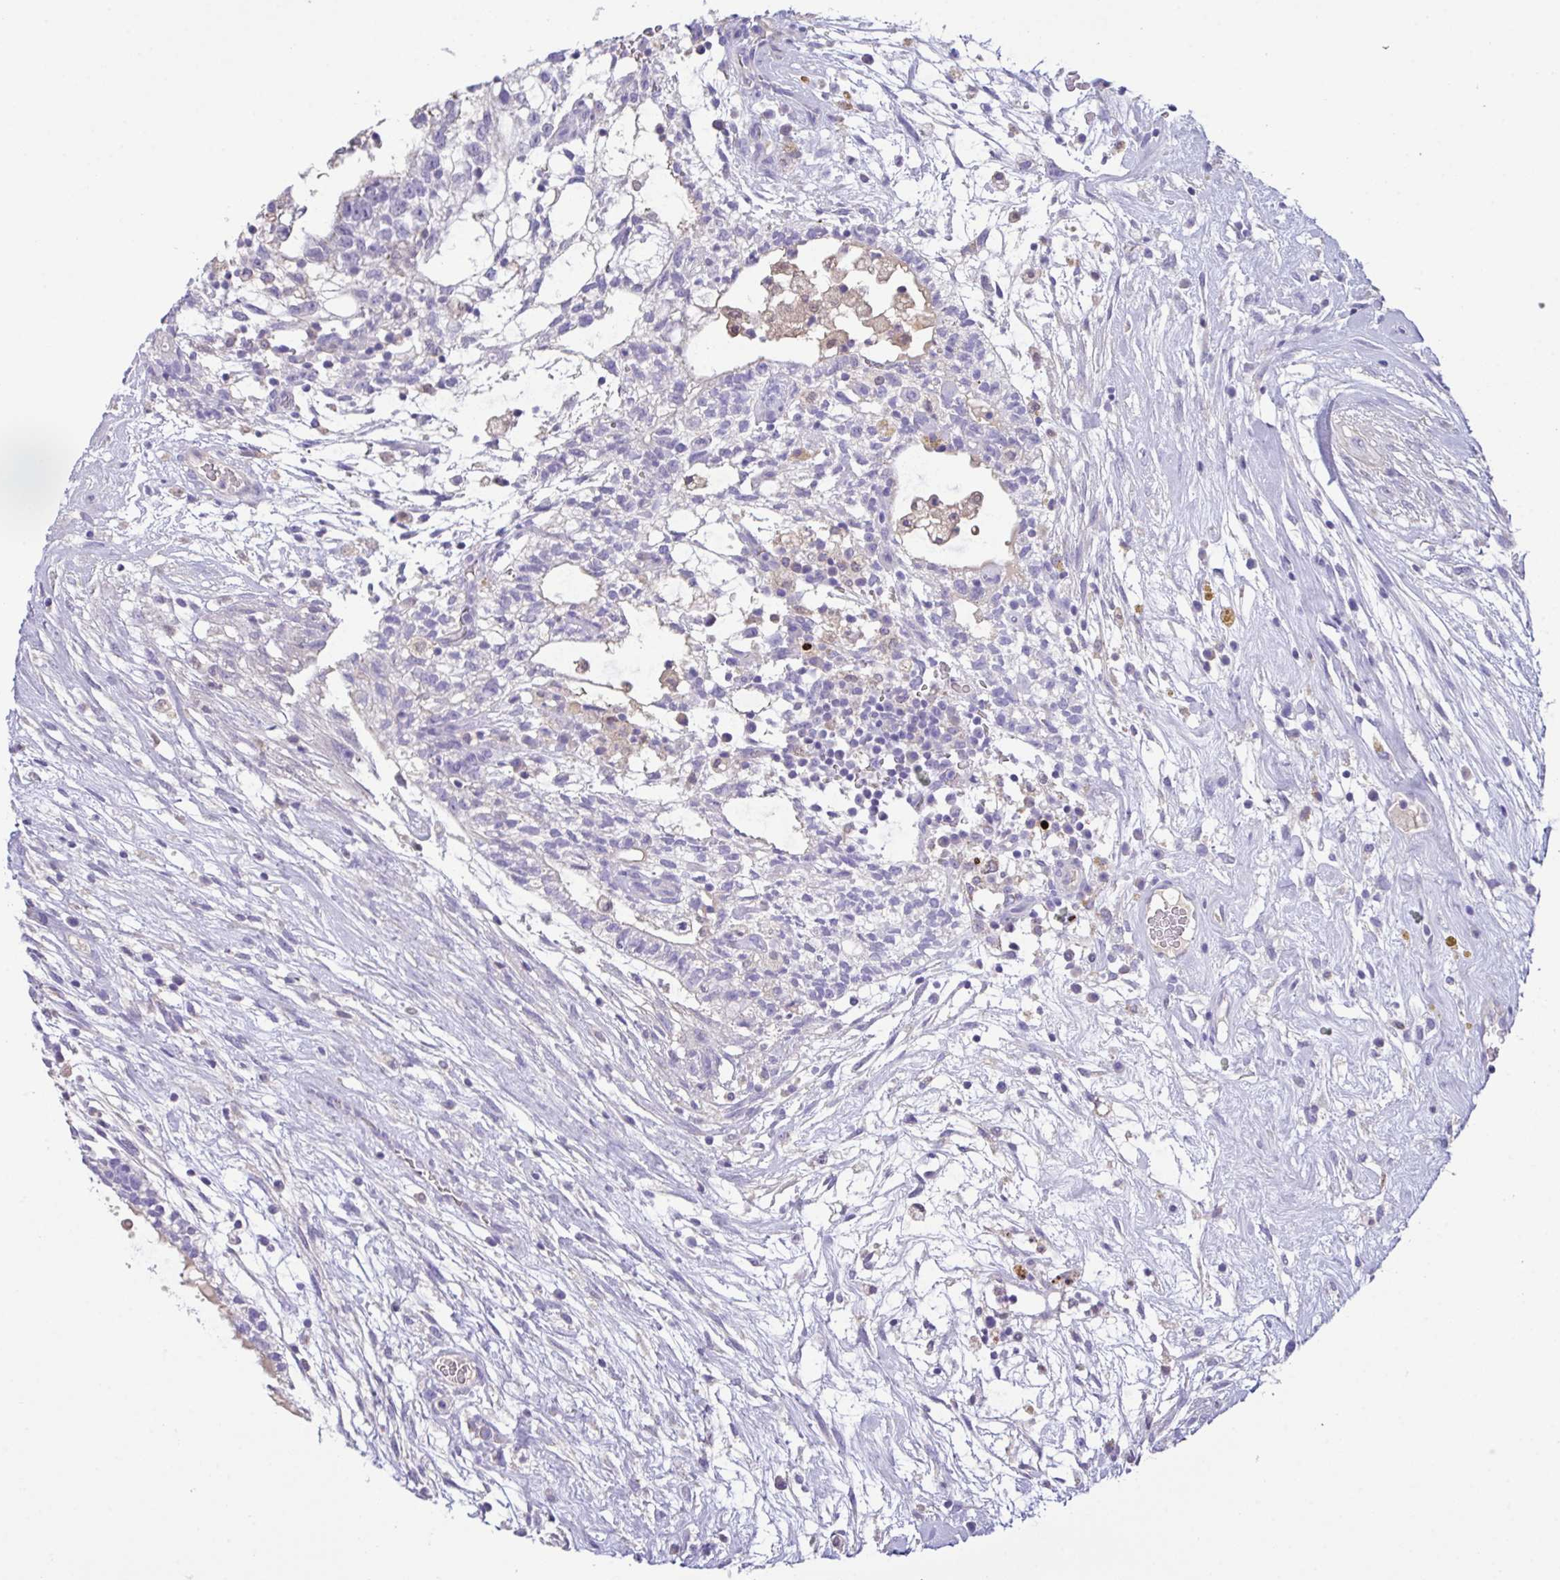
{"staining": {"intensity": "negative", "quantity": "none", "location": "none"}, "tissue": "testis cancer", "cell_type": "Tumor cells", "image_type": "cancer", "snomed": [{"axis": "morphology", "description": "Carcinoma, Embryonal, NOS"}, {"axis": "topography", "description": "Testis"}], "caption": "Tumor cells show no significant protein staining in testis embryonal carcinoma.", "gene": "CA10", "patient": {"sex": "male", "age": 32}}